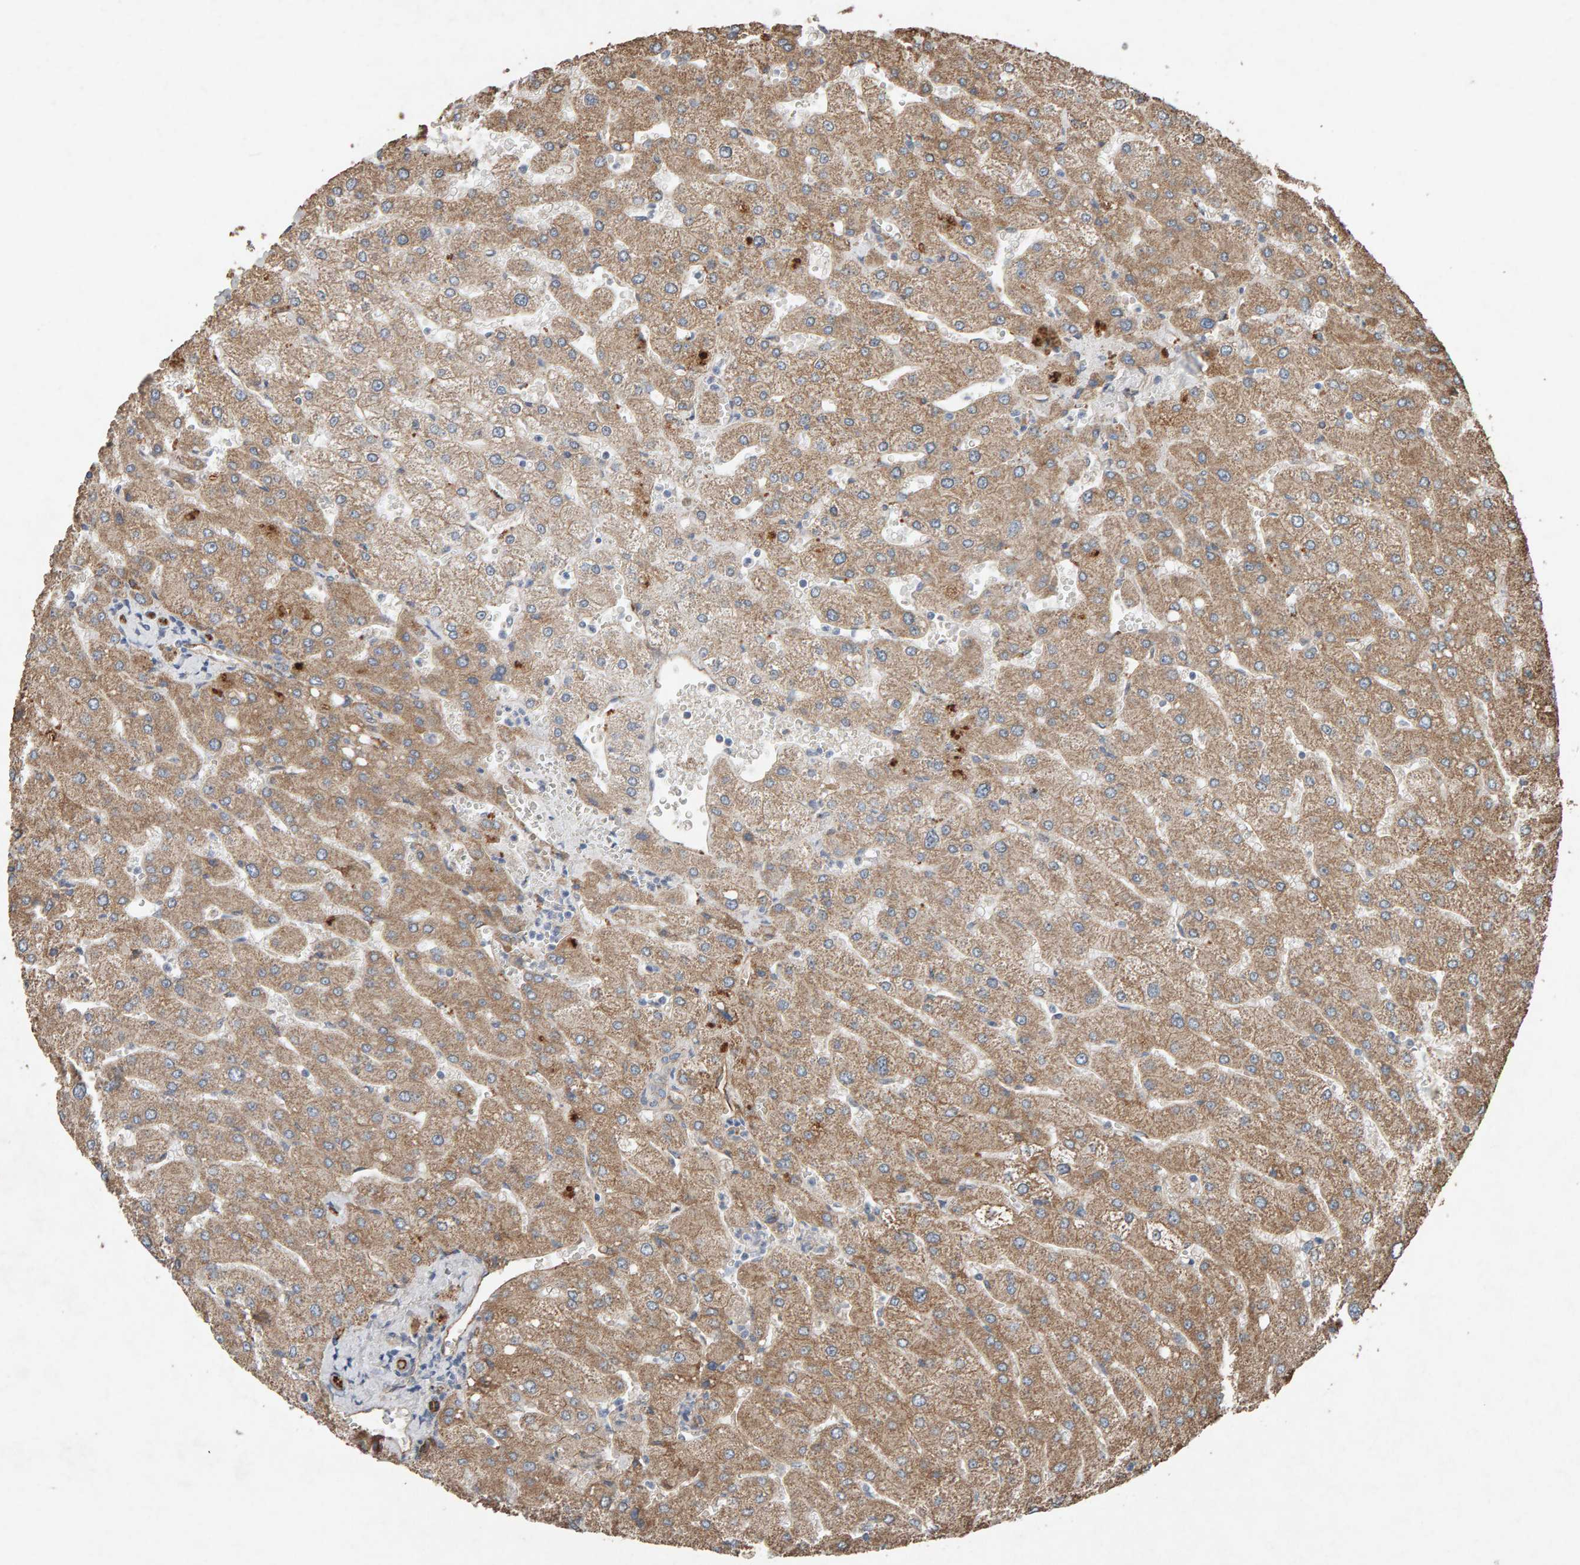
{"staining": {"intensity": "negative", "quantity": "none", "location": "none"}, "tissue": "liver", "cell_type": "Cholangiocytes", "image_type": "normal", "snomed": [{"axis": "morphology", "description": "Normal tissue, NOS"}, {"axis": "topography", "description": "Liver"}], "caption": "Liver was stained to show a protein in brown. There is no significant expression in cholangiocytes. Nuclei are stained in blue.", "gene": "PTPRM", "patient": {"sex": "male", "age": 55}}